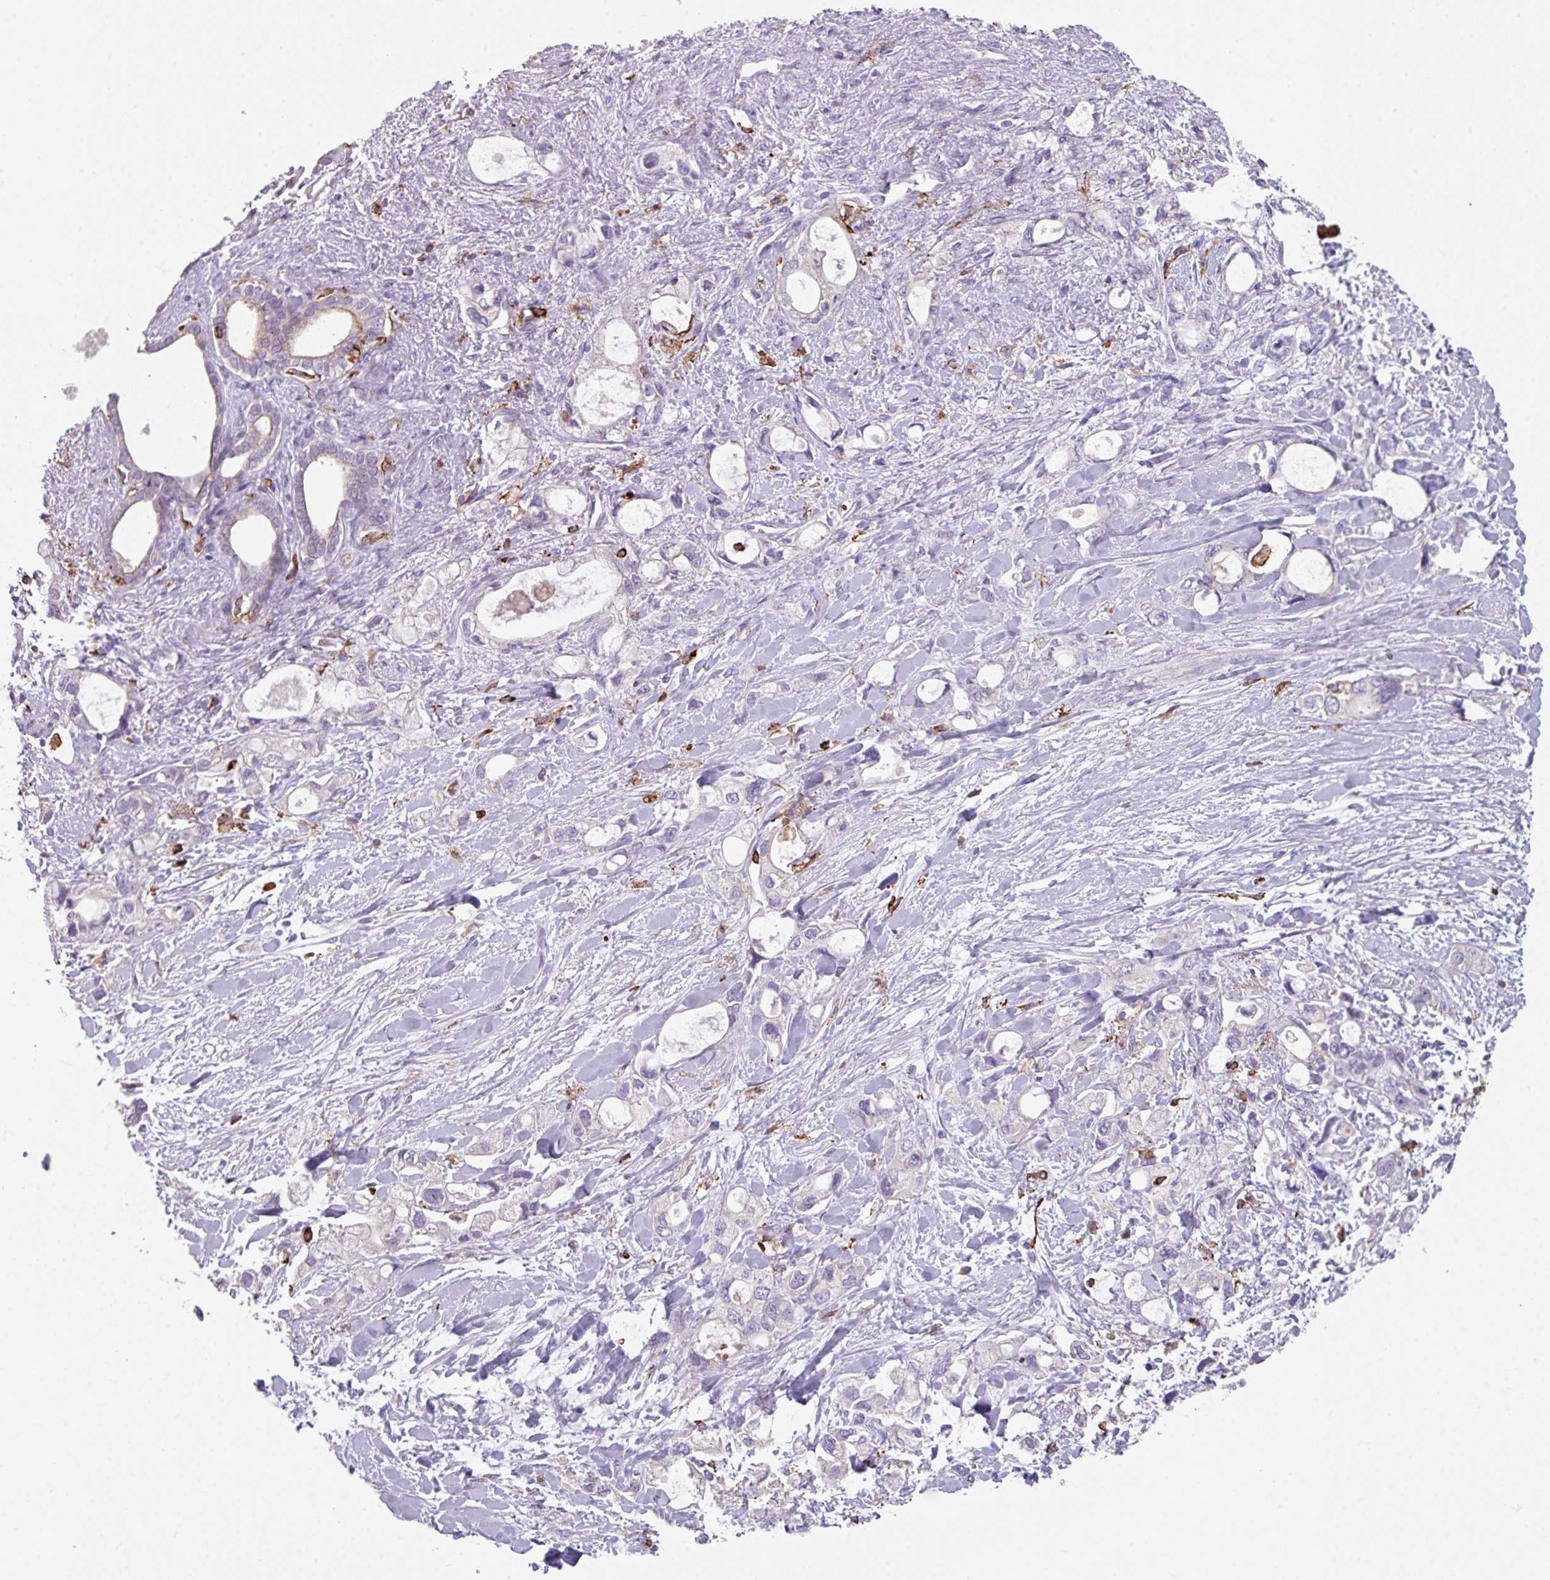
{"staining": {"intensity": "negative", "quantity": "none", "location": "none"}, "tissue": "pancreatic cancer", "cell_type": "Tumor cells", "image_type": "cancer", "snomed": [{"axis": "morphology", "description": "Adenocarcinoma, NOS"}, {"axis": "topography", "description": "Pancreas"}], "caption": "Micrograph shows no protein staining in tumor cells of pancreatic cancer tissue.", "gene": "NEDD9", "patient": {"sex": "female", "age": 56}}